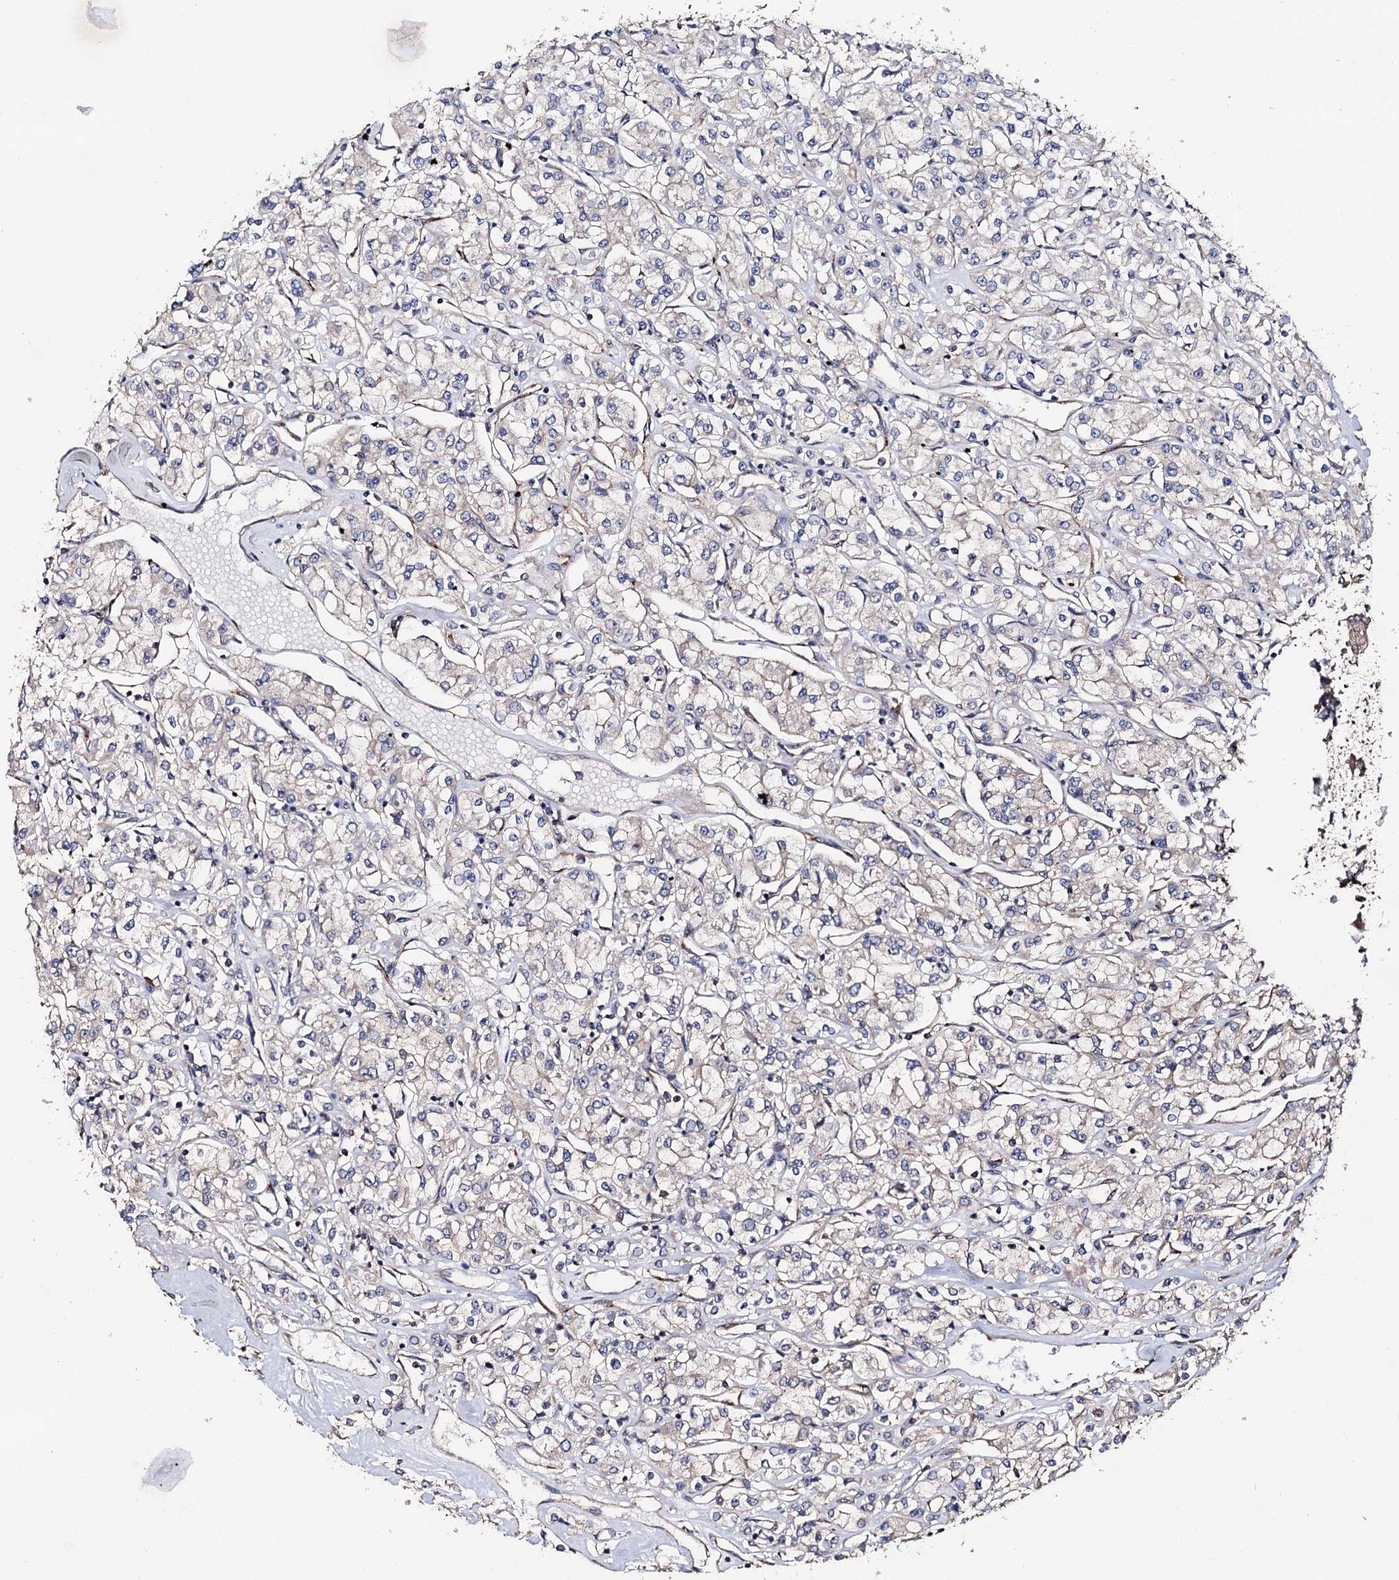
{"staining": {"intensity": "negative", "quantity": "none", "location": "none"}, "tissue": "renal cancer", "cell_type": "Tumor cells", "image_type": "cancer", "snomed": [{"axis": "morphology", "description": "Adenocarcinoma, NOS"}, {"axis": "topography", "description": "Kidney"}], "caption": "The photomicrograph demonstrates no significant positivity in tumor cells of renal cancer (adenocarcinoma).", "gene": "PPTC7", "patient": {"sex": "female", "age": 59}}